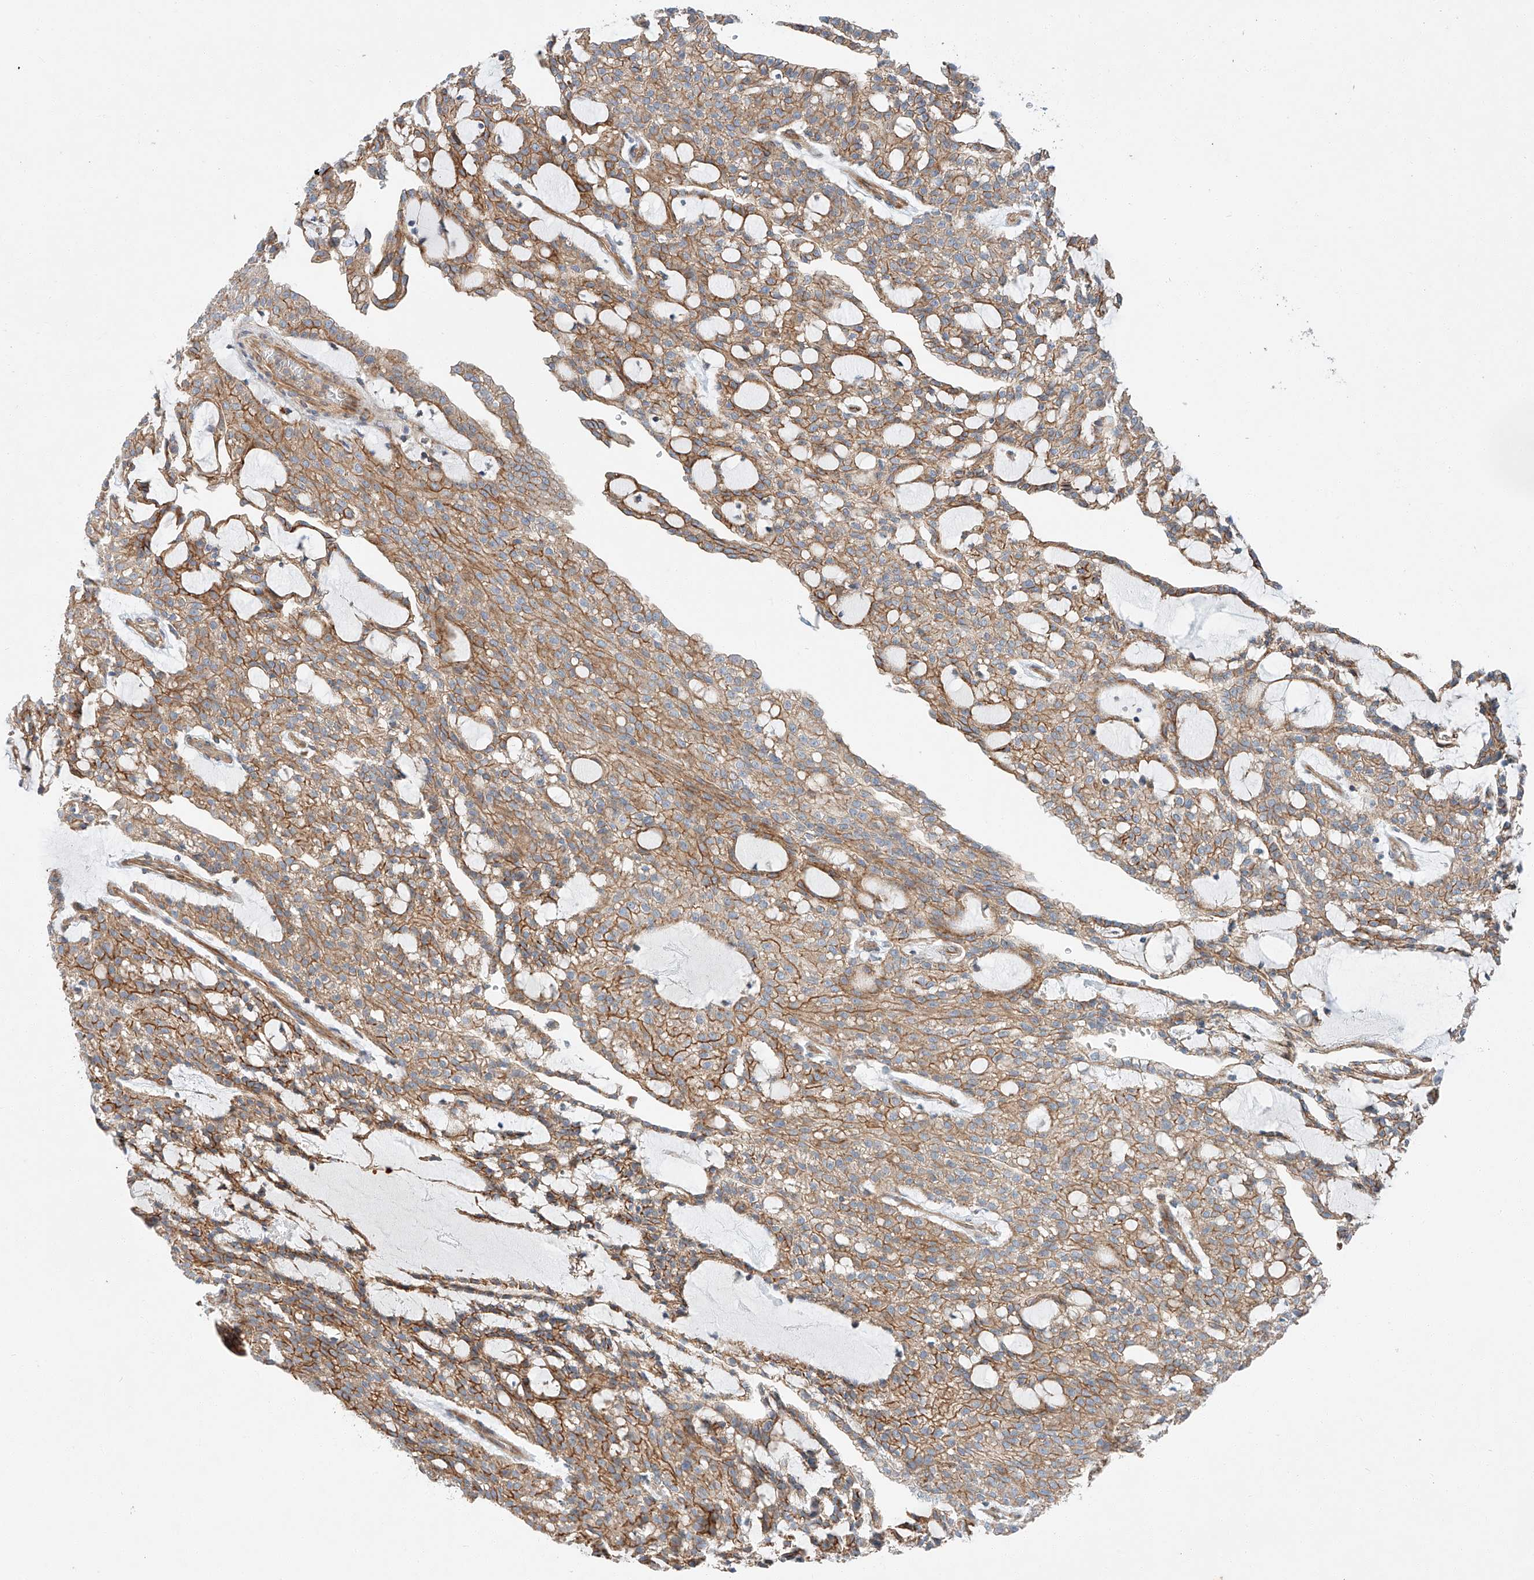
{"staining": {"intensity": "moderate", "quantity": ">75%", "location": "cytoplasmic/membranous"}, "tissue": "renal cancer", "cell_type": "Tumor cells", "image_type": "cancer", "snomed": [{"axis": "morphology", "description": "Adenocarcinoma, NOS"}, {"axis": "topography", "description": "Kidney"}], "caption": "A brown stain labels moderate cytoplasmic/membranous positivity of a protein in renal cancer (adenocarcinoma) tumor cells. (Stains: DAB (3,3'-diaminobenzidine) in brown, nuclei in blue, Microscopy: brightfield microscopy at high magnification).", "gene": "MINDY4", "patient": {"sex": "male", "age": 63}}